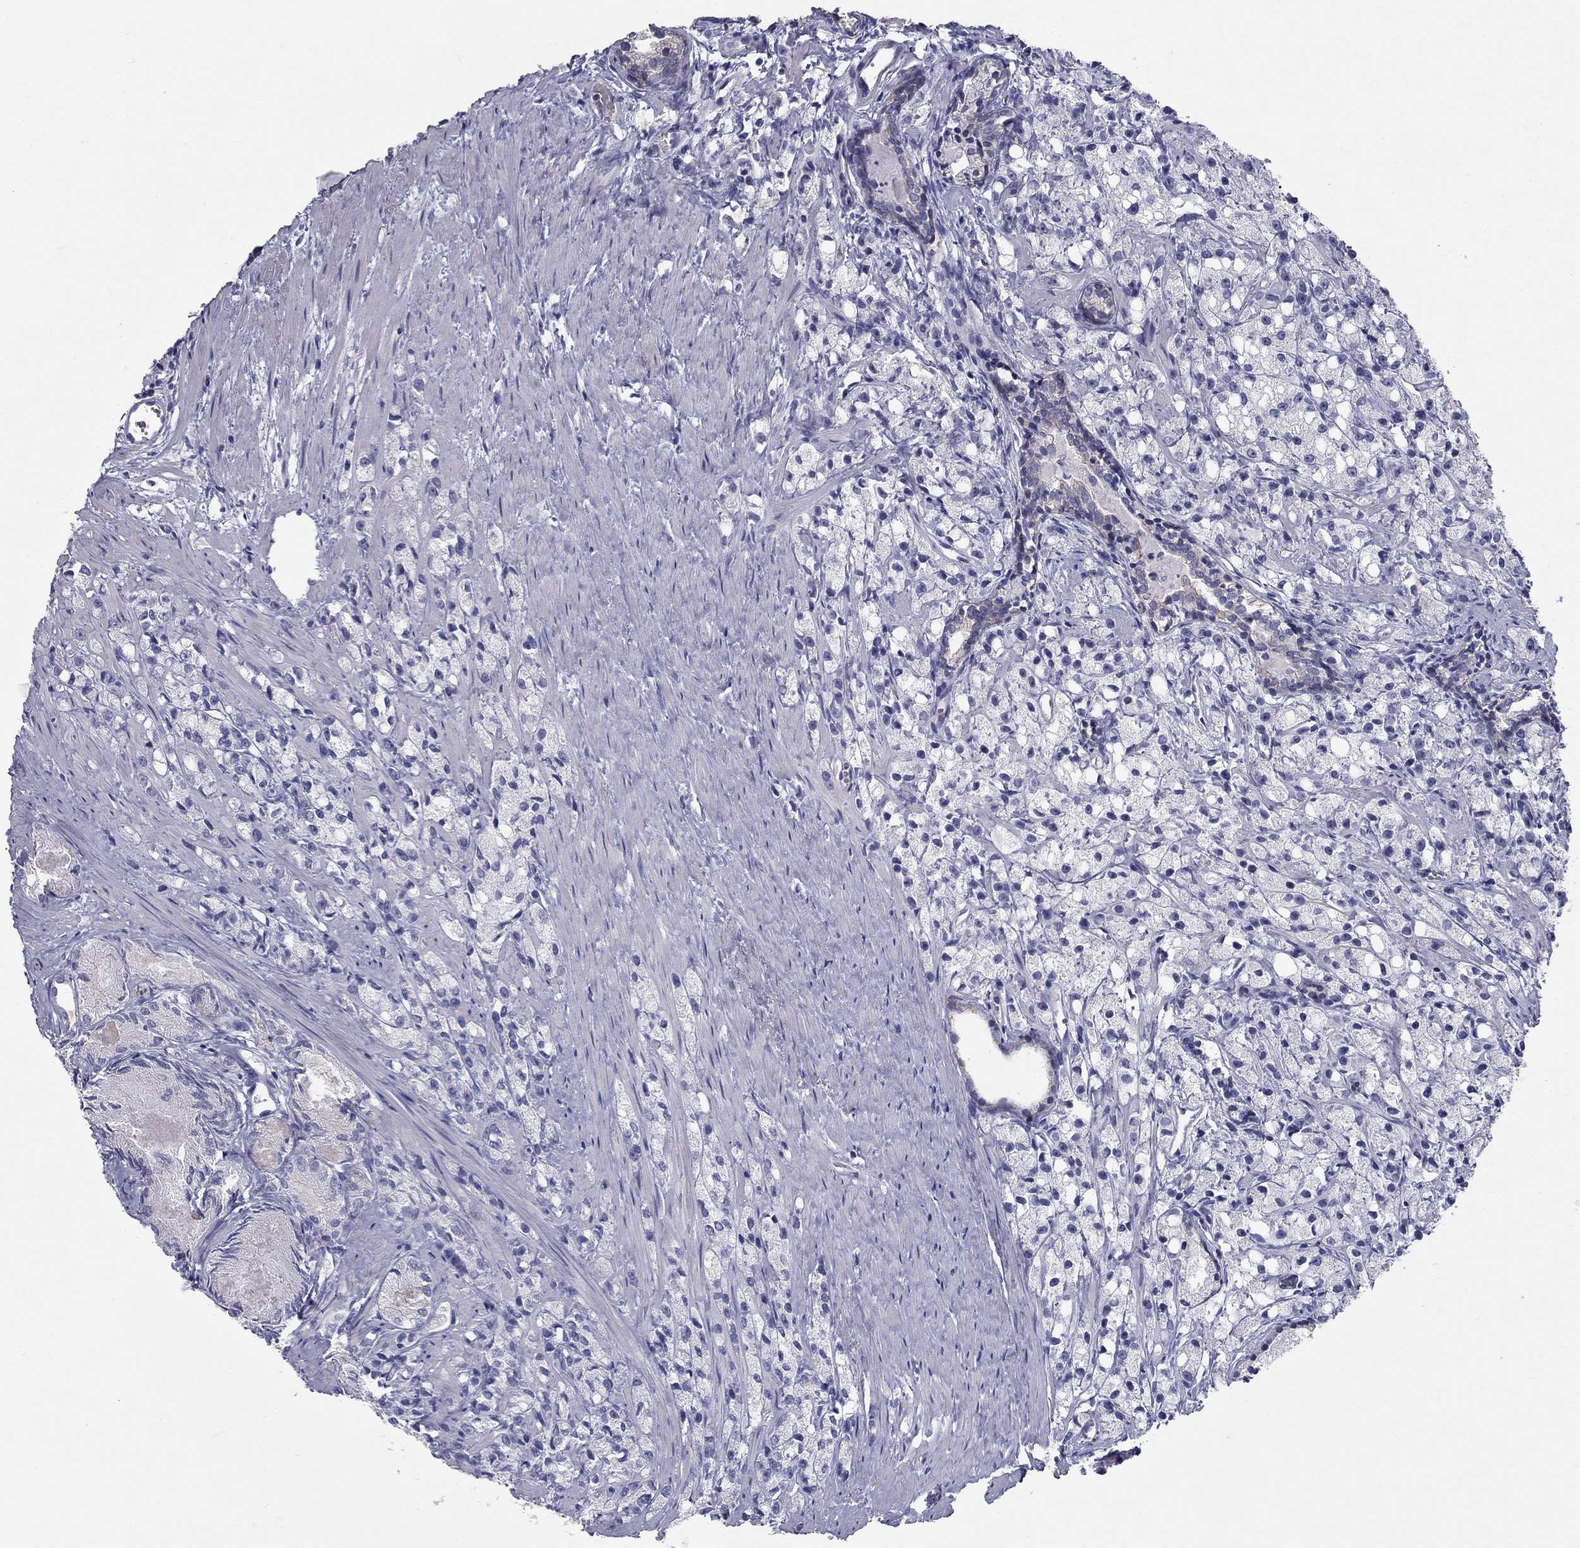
{"staining": {"intensity": "negative", "quantity": "none", "location": "none"}, "tissue": "prostate cancer", "cell_type": "Tumor cells", "image_type": "cancer", "snomed": [{"axis": "morphology", "description": "Adenocarcinoma, High grade"}, {"axis": "topography", "description": "Prostate"}], "caption": "DAB immunohistochemical staining of prostate cancer demonstrates no significant positivity in tumor cells.", "gene": "GUCA1A", "patient": {"sex": "male", "age": 75}}